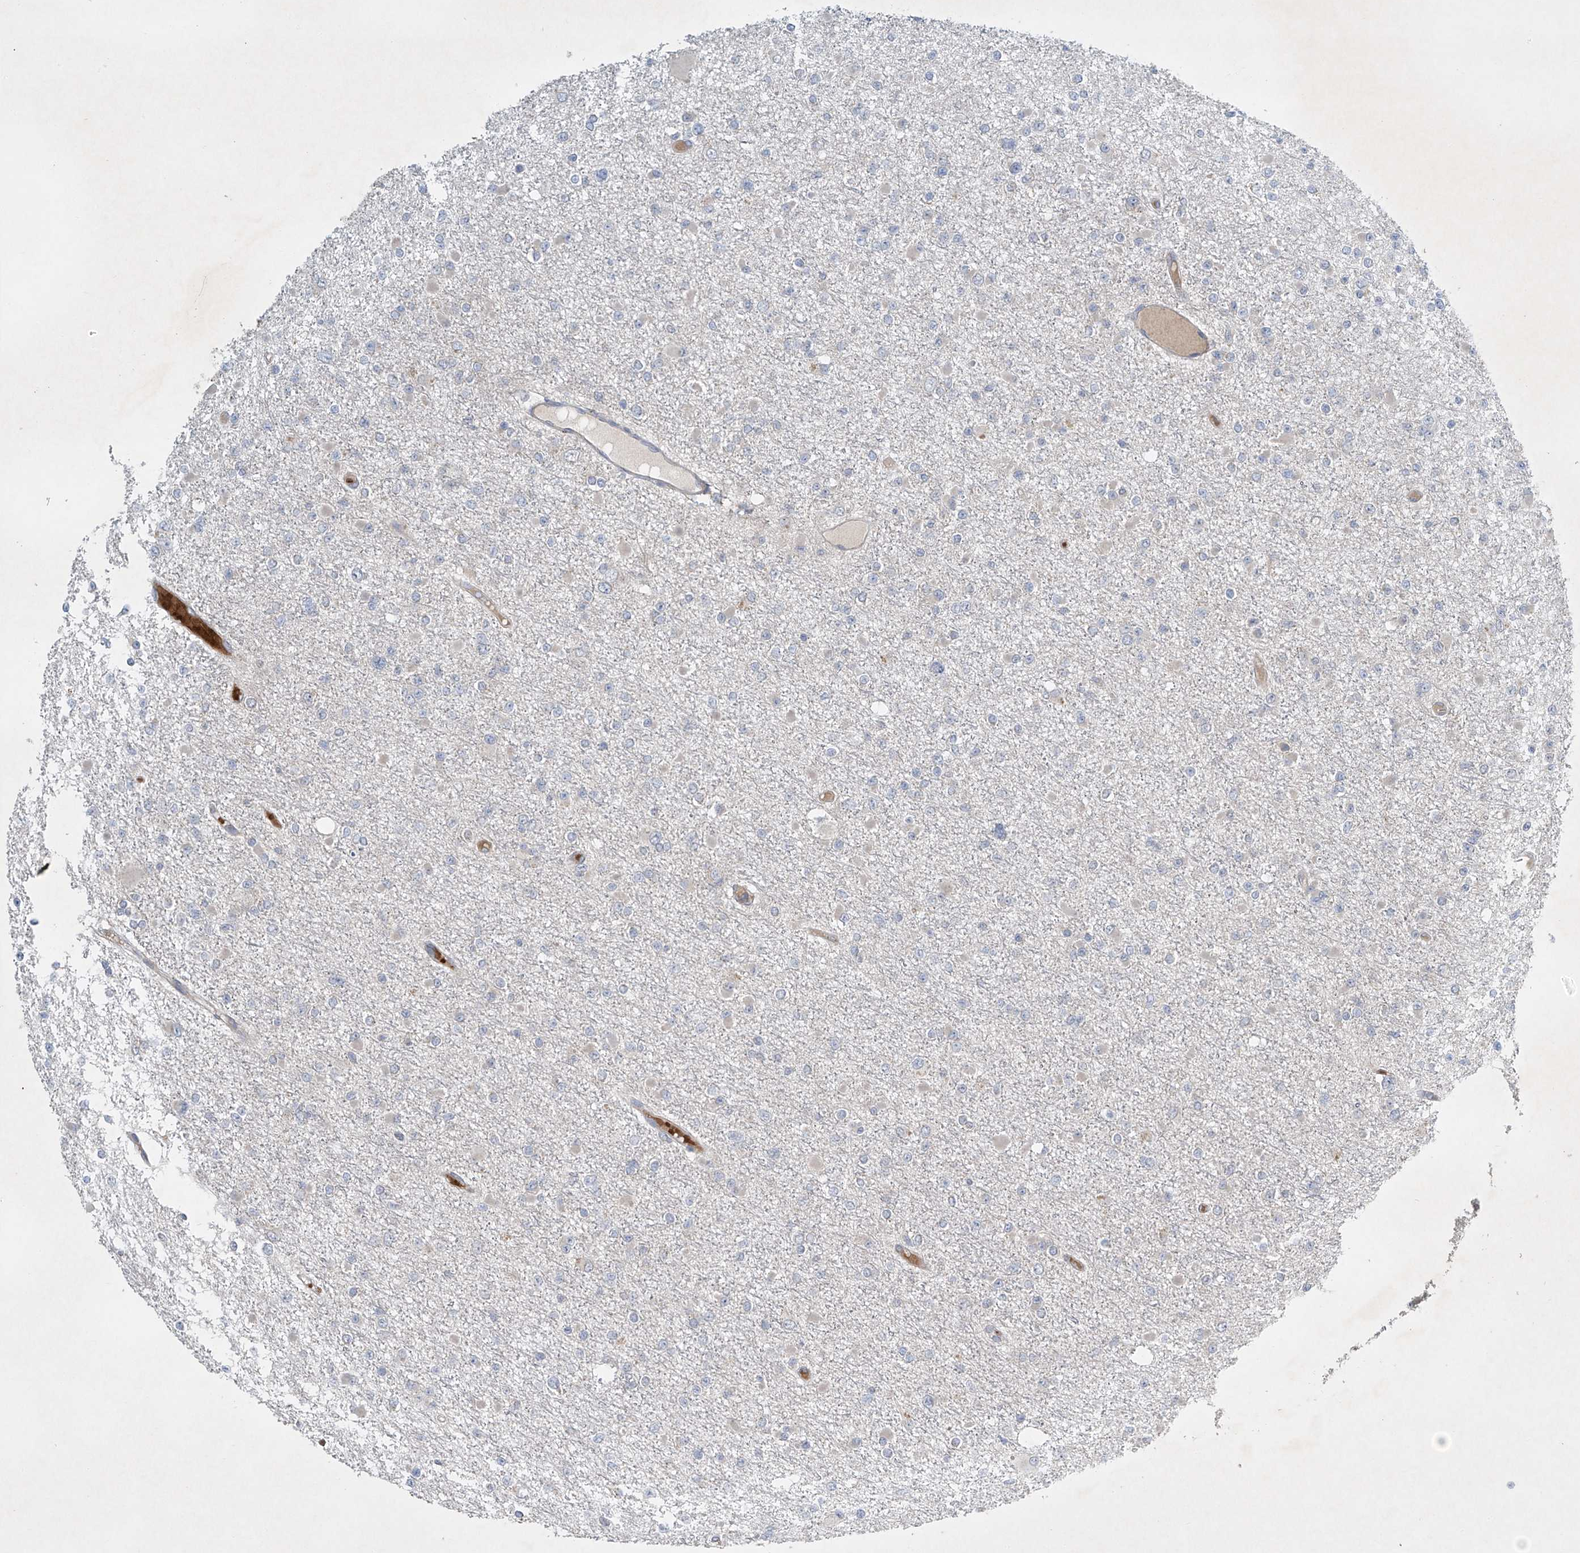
{"staining": {"intensity": "negative", "quantity": "none", "location": "none"}, "tissue": "glioma", "cell_type": "Tumor cells", "image_type": "cancer", "snomed": [{"axis": "morphology", "description": "Glioma, malignant, Low grade"}, {"axis": "topography", "description": "Brain"}], "caption": "A high-resolution photomicrograph shows immunohistochemistry staining of low-grade glioma (malignant), which exhibits no significant expression in tumor cells.", "gene": "TJAP1", "patient": {"sex": "female", "age": 22}}